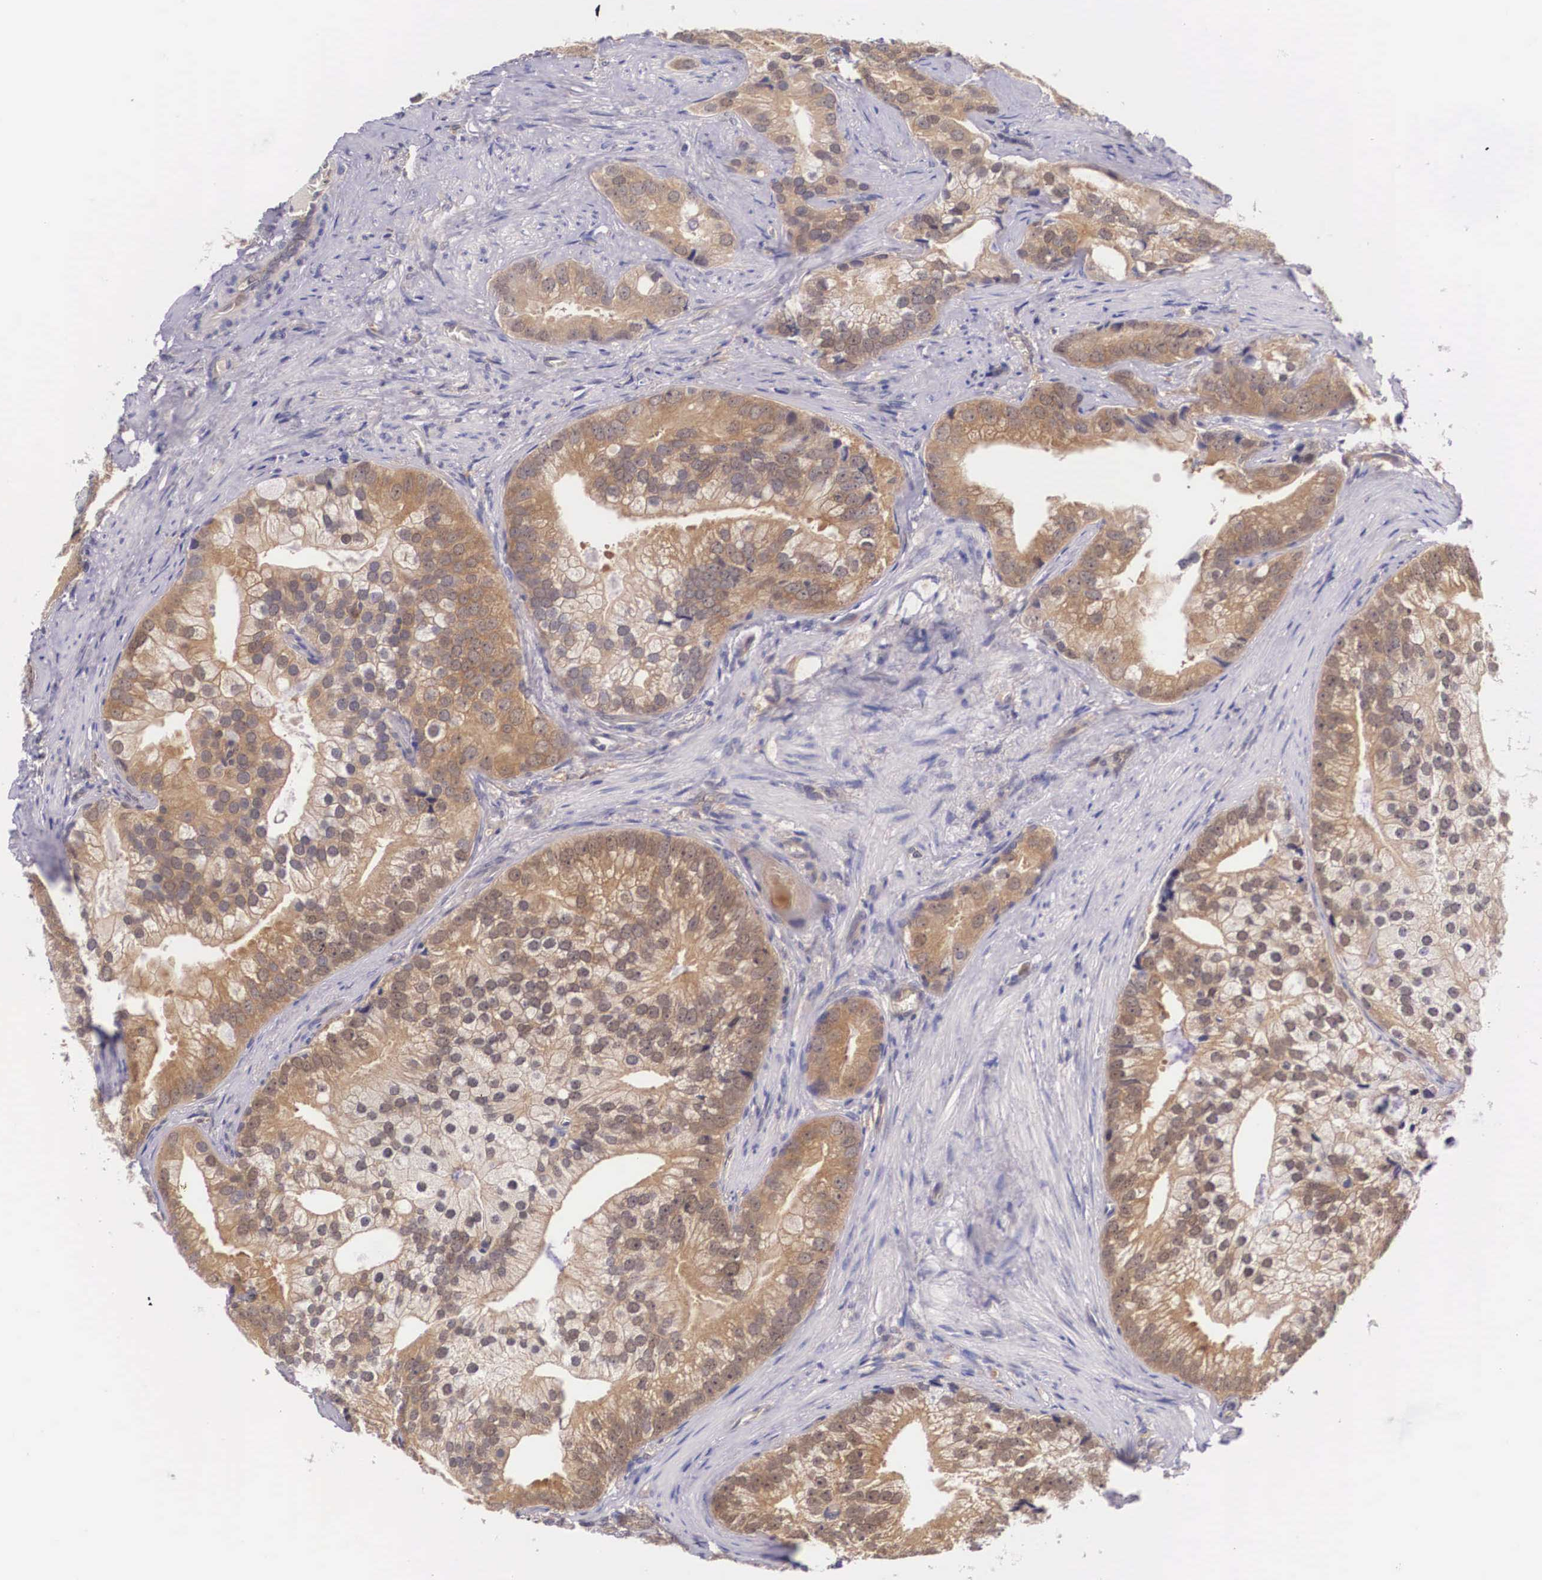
{"staining": {"intensity": "strong", "quantity": "25%-75%", "location": "cytoplasmic/membranous"}, "tissue": "prostate cancer", "cell_type": "Tumor cells", "image_type": "cancer", "snomed": [{"axis": "morphology", "description": "Adenocarcinoma, Low grade"}, {"axis": "topography", "description": "Prostate"}], "caption": "Adenocarcinoma (low-grade) (prostate) tissue exhibits strong cytoplasmic/membranous positivity in about 25%-75% of tumor cells (brown staining indicates protein expression, while blue staining denotes nuclei).", "gene": "IGBP1", "patient": {"sex": "male", "age": 71}}